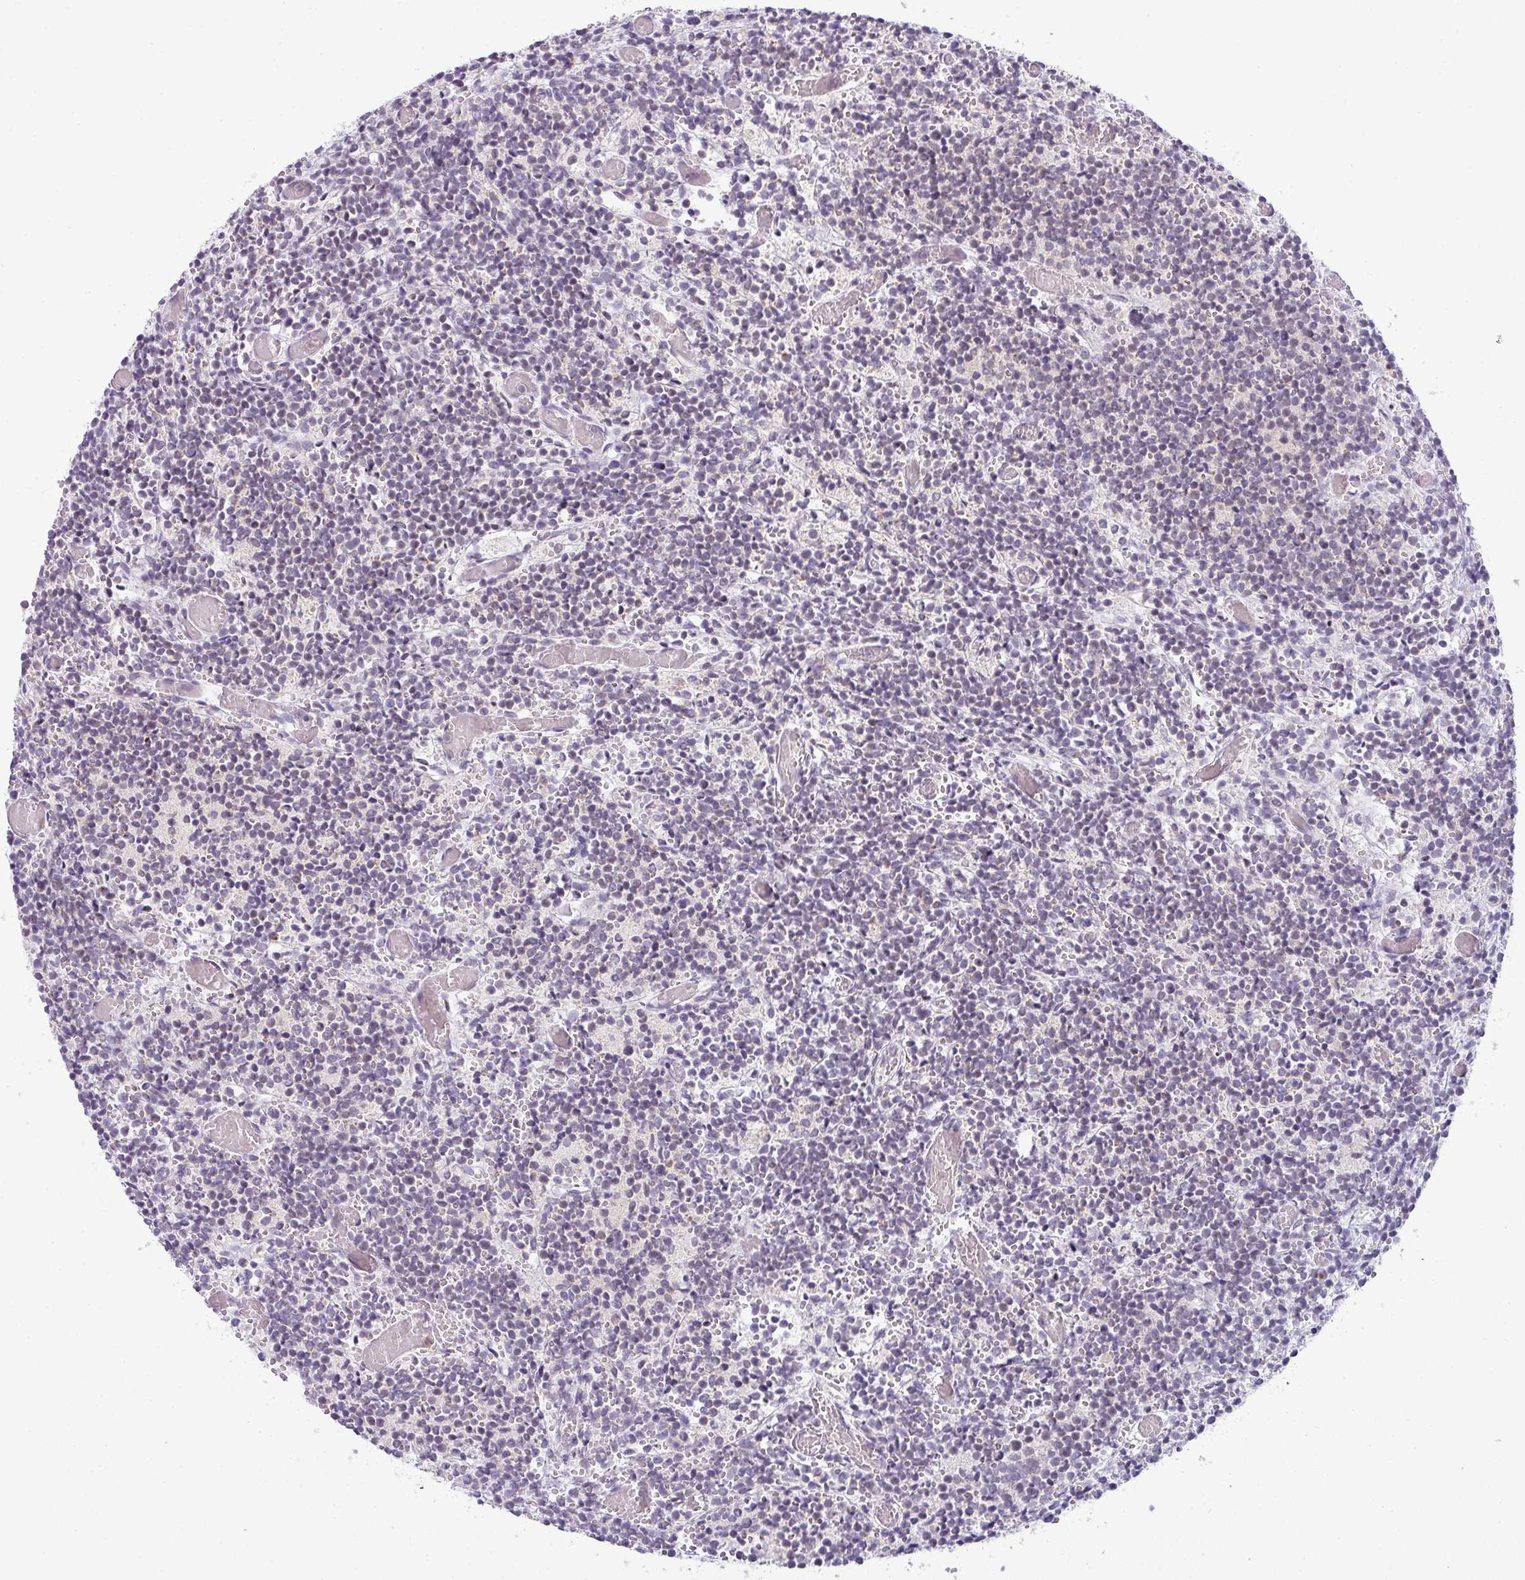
{"staining": {"intensity": "negative", "quantity": "none", "location": "none"}, "tissue": "glioma", "cell_type": "Tumor cells", "image_type": "cancer", "snomed": [{"axis": "morphology", "description": "Glioma, malignant, Low grade"}, {"axis": "topography", "description": "Brain"}], "caption": "IHC histopathology image of neoplastic tissue: malignant glioma (low-grade) stained with DAB (3,3'-diaminobenzidine) displays no significant protein positivity in tumor cells.", "gene": "HBEGF", "patient": {"sex": "female", "age": 1}}